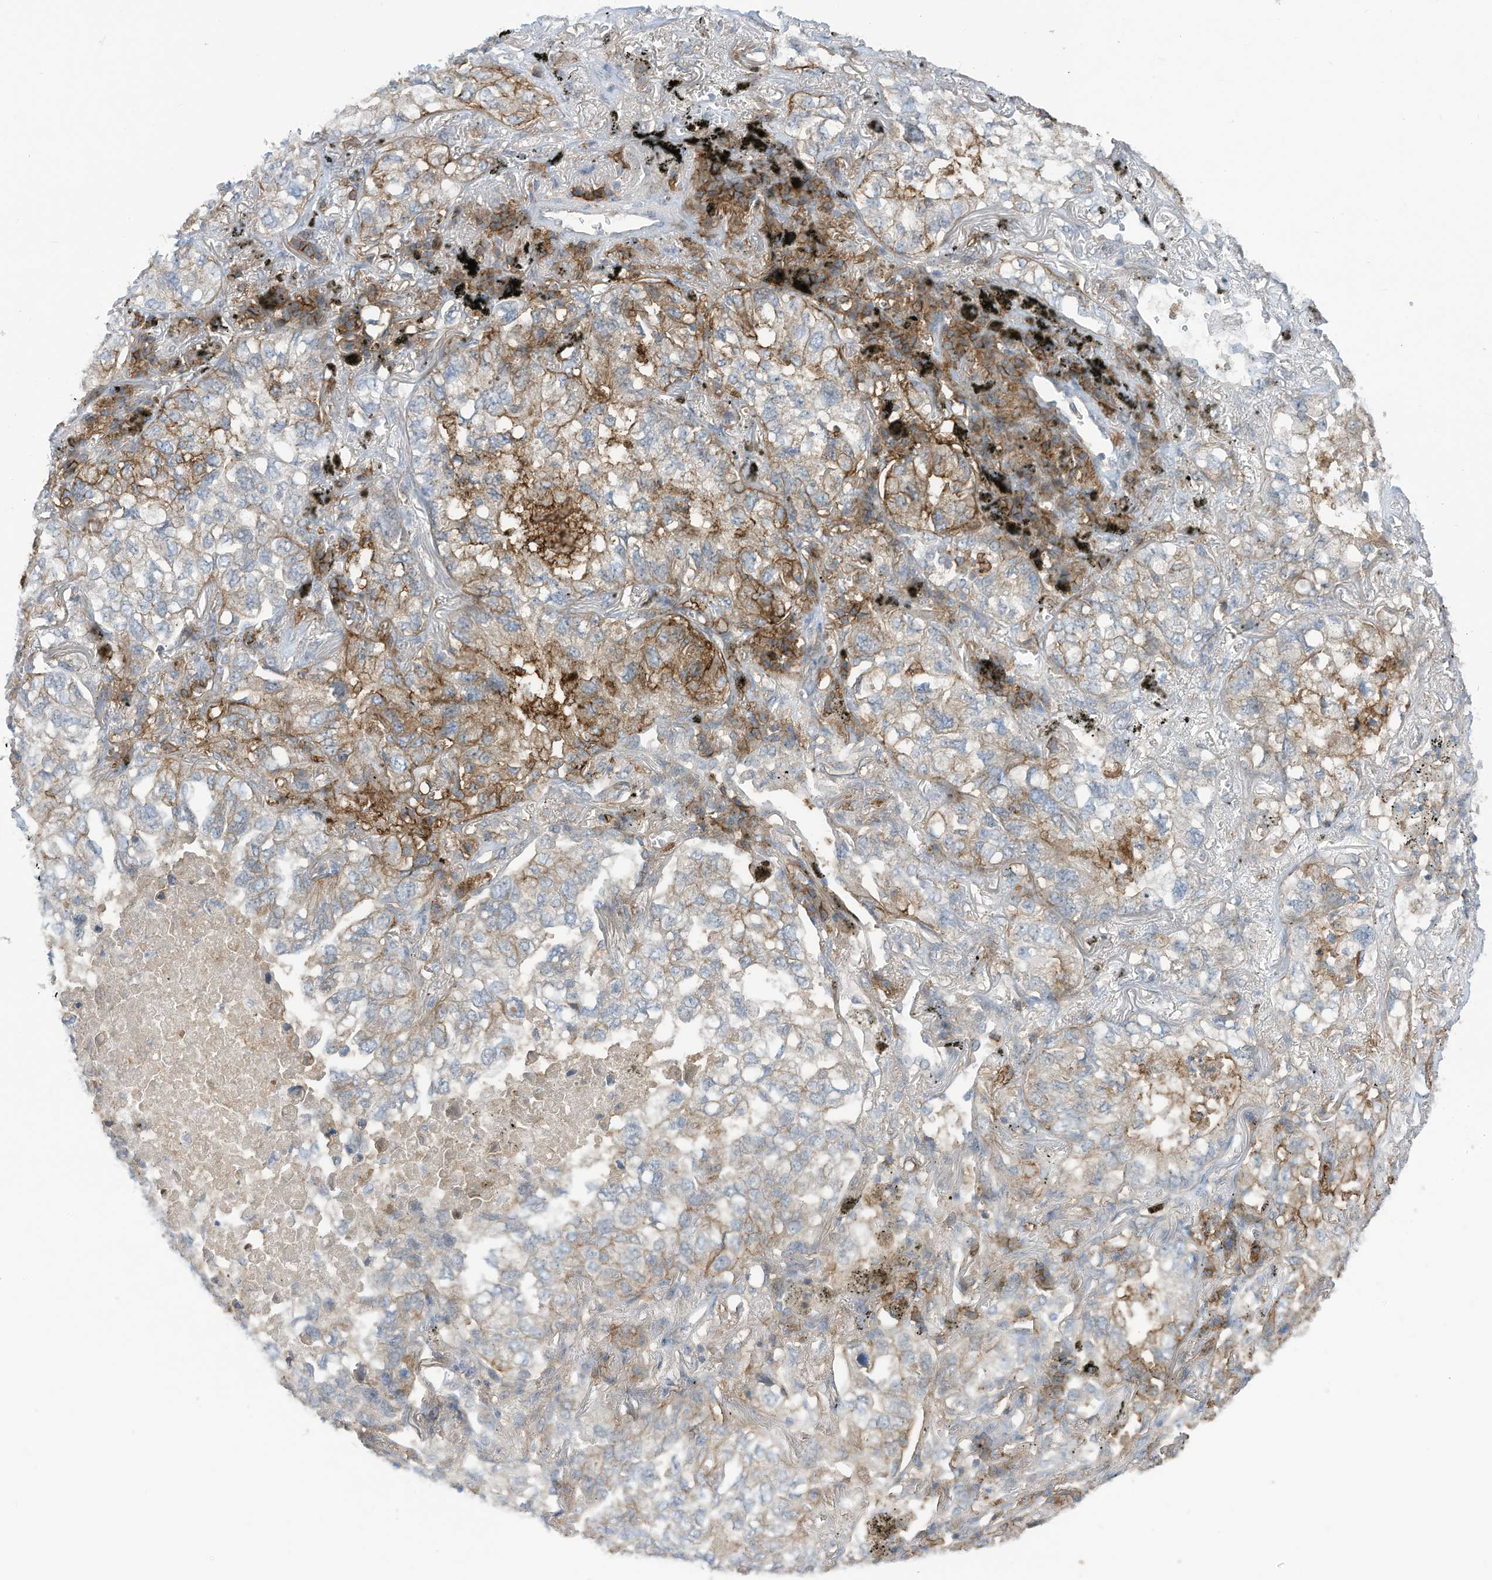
{"staining": {"intensity": "weak", "quantity": "<25%", "location": "cytoplasmic/membranous"}, "tissue": "lung cancer", "cell_type": "Tumor cells", "image_type": "cancer", "snomed": [{"axis": "morphology", "description": "Adenocarcinoma, NOS"}, {"axis": "topography", "description": "Lung"}], "caption": "This is an immunohistochemistry histopathology image of lung cancer. There is no positivity in tumor cells.", "gene": "SLC1A5", "patient": {"sex": "male", "age": 65}}